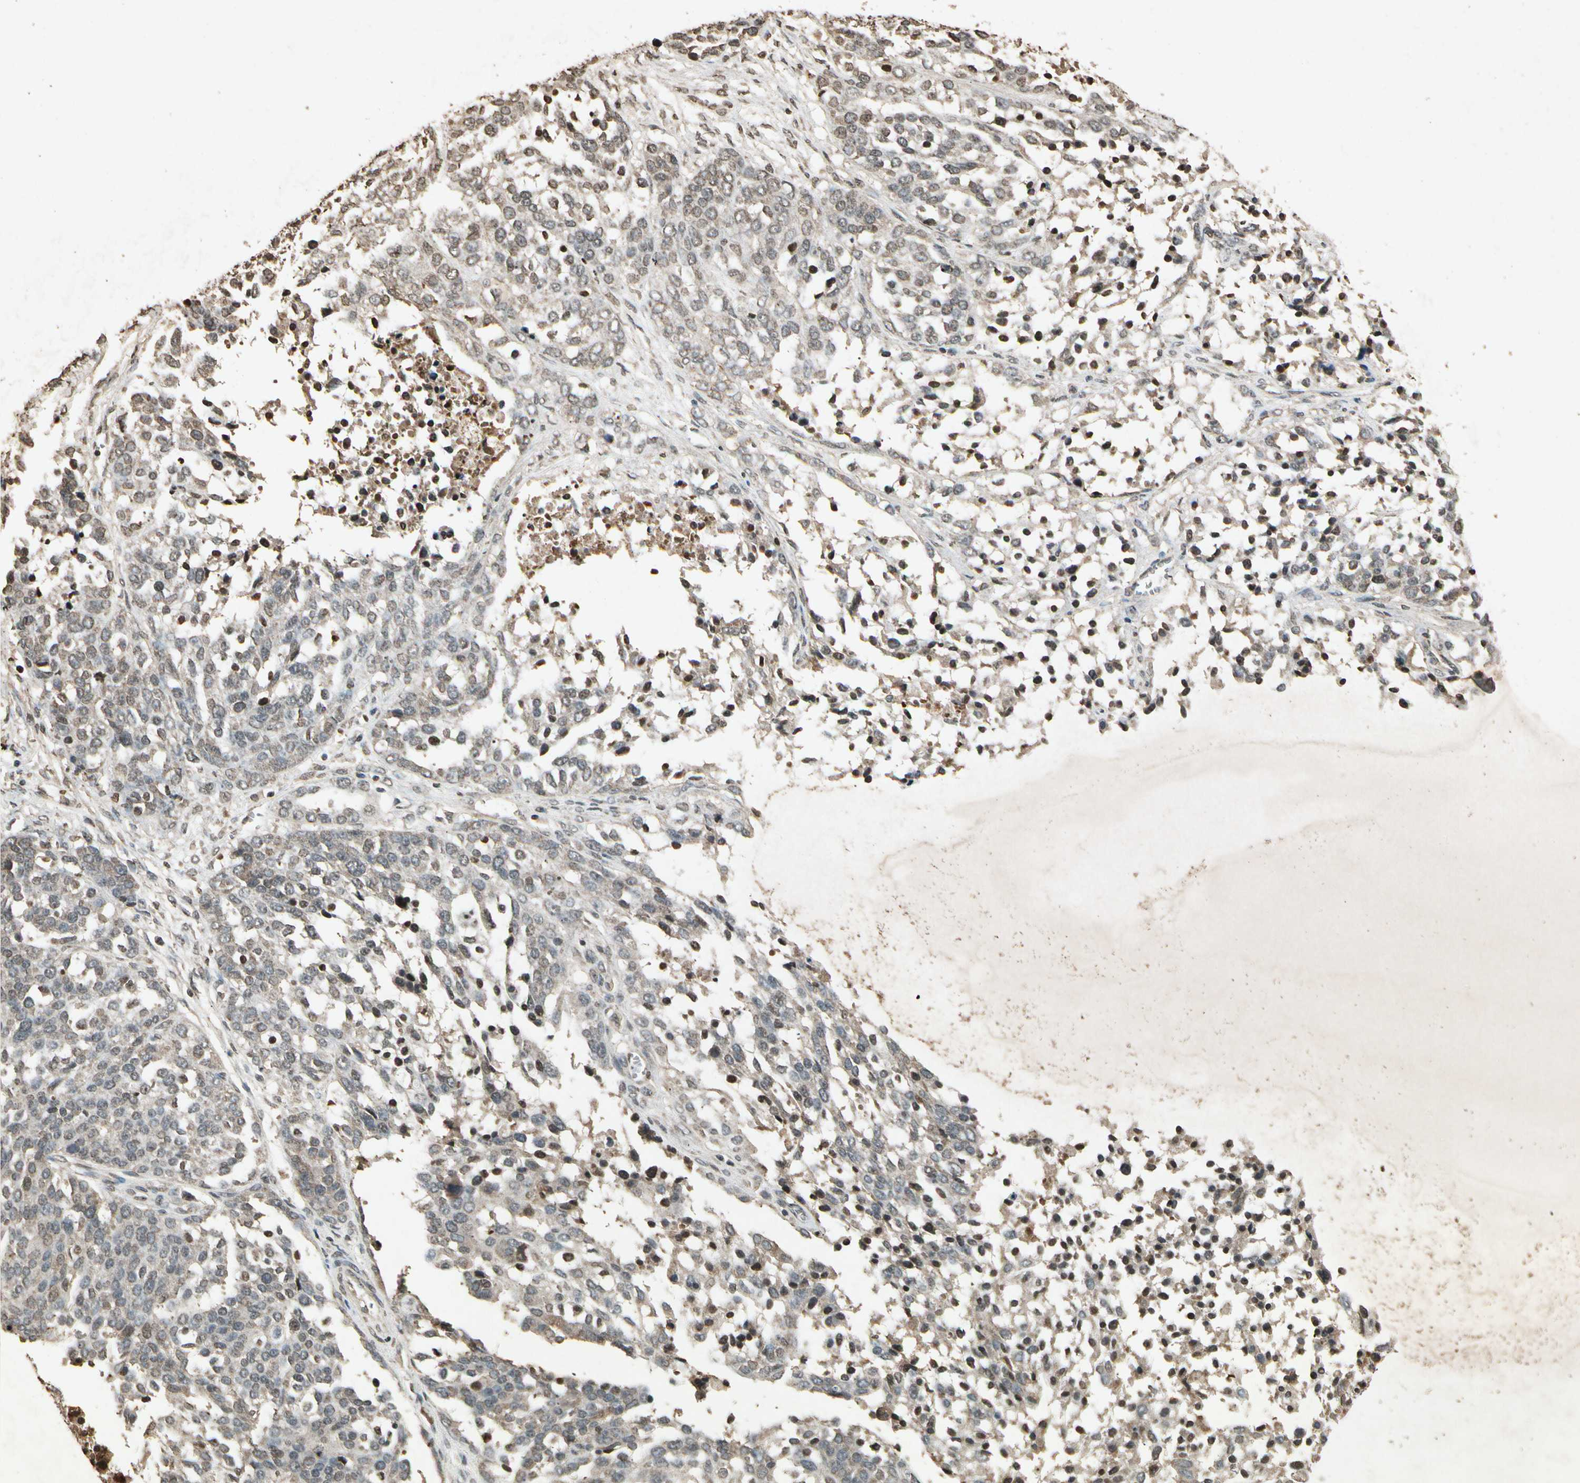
{"staining": {"intensity": "negative", "quantity": "none", "location": "none"}, "tissue": "ovarian cancer", "cell_type": "Tumor cells", "image_type": "cancer", "snomed": [{"axis": "morphology", "description": "Cystadenocarcinoma, serous, NOS"}, {"axis": "topography", "description": "Ovary"}], "caption": "Immunohistochemistry photomicrograph of serous cystadenocarcinoma (ovarian) stained for a protein (brown), which demonstrates no positivity in tumor cells. The staining was performed using DAB to visualize the protein expression in brown, while the nuclei were stained in blue with hematoxylin (Magnification: 20x).", "gene": "GC", "patient": {"sex": "female", "age": 44}}